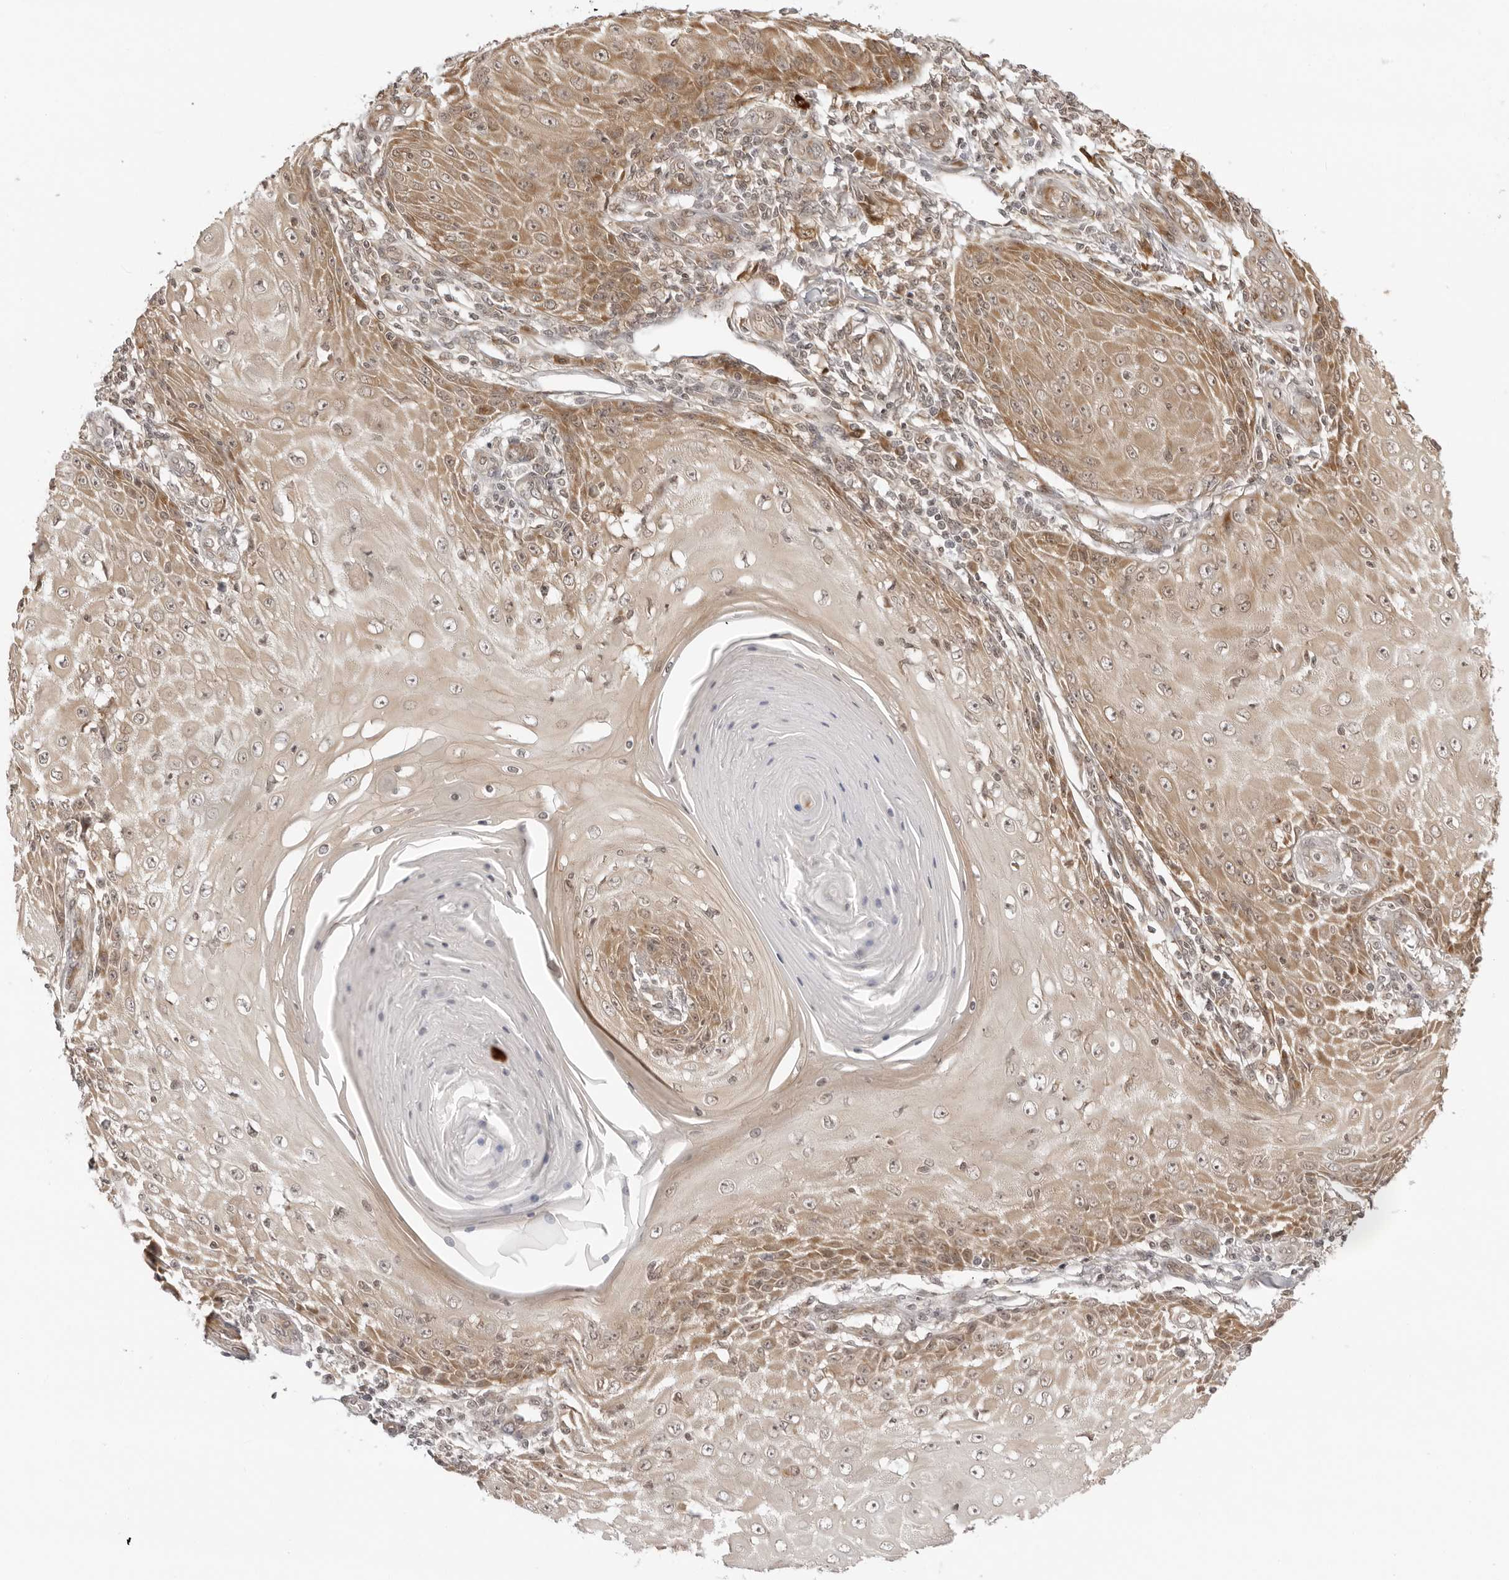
{"staining": {"intensity": "moderate", "quantity": ">75%", "location": "cytoplasmic/membranous"}, "tissue": "skin cancer", "cell_type": "Tumor cells", "image_type": "cancer", "snomed": [{"axis": "morphology", "description": "Squamous cell carcinoma, NOS"}, {"axis": "topography", "description": "Skin"}], "caption": "This micrograph demonstrates skin squamous cell carcinoma stained with immunohistochemistry to label a protein in brown. The cytoplasmic/membranous of tumor cells show moderate positivity for the protein. Nuclei are counter-stained blue.", "gene": "PRRC2C", "patient": {"sex": "female", "age": 73}}